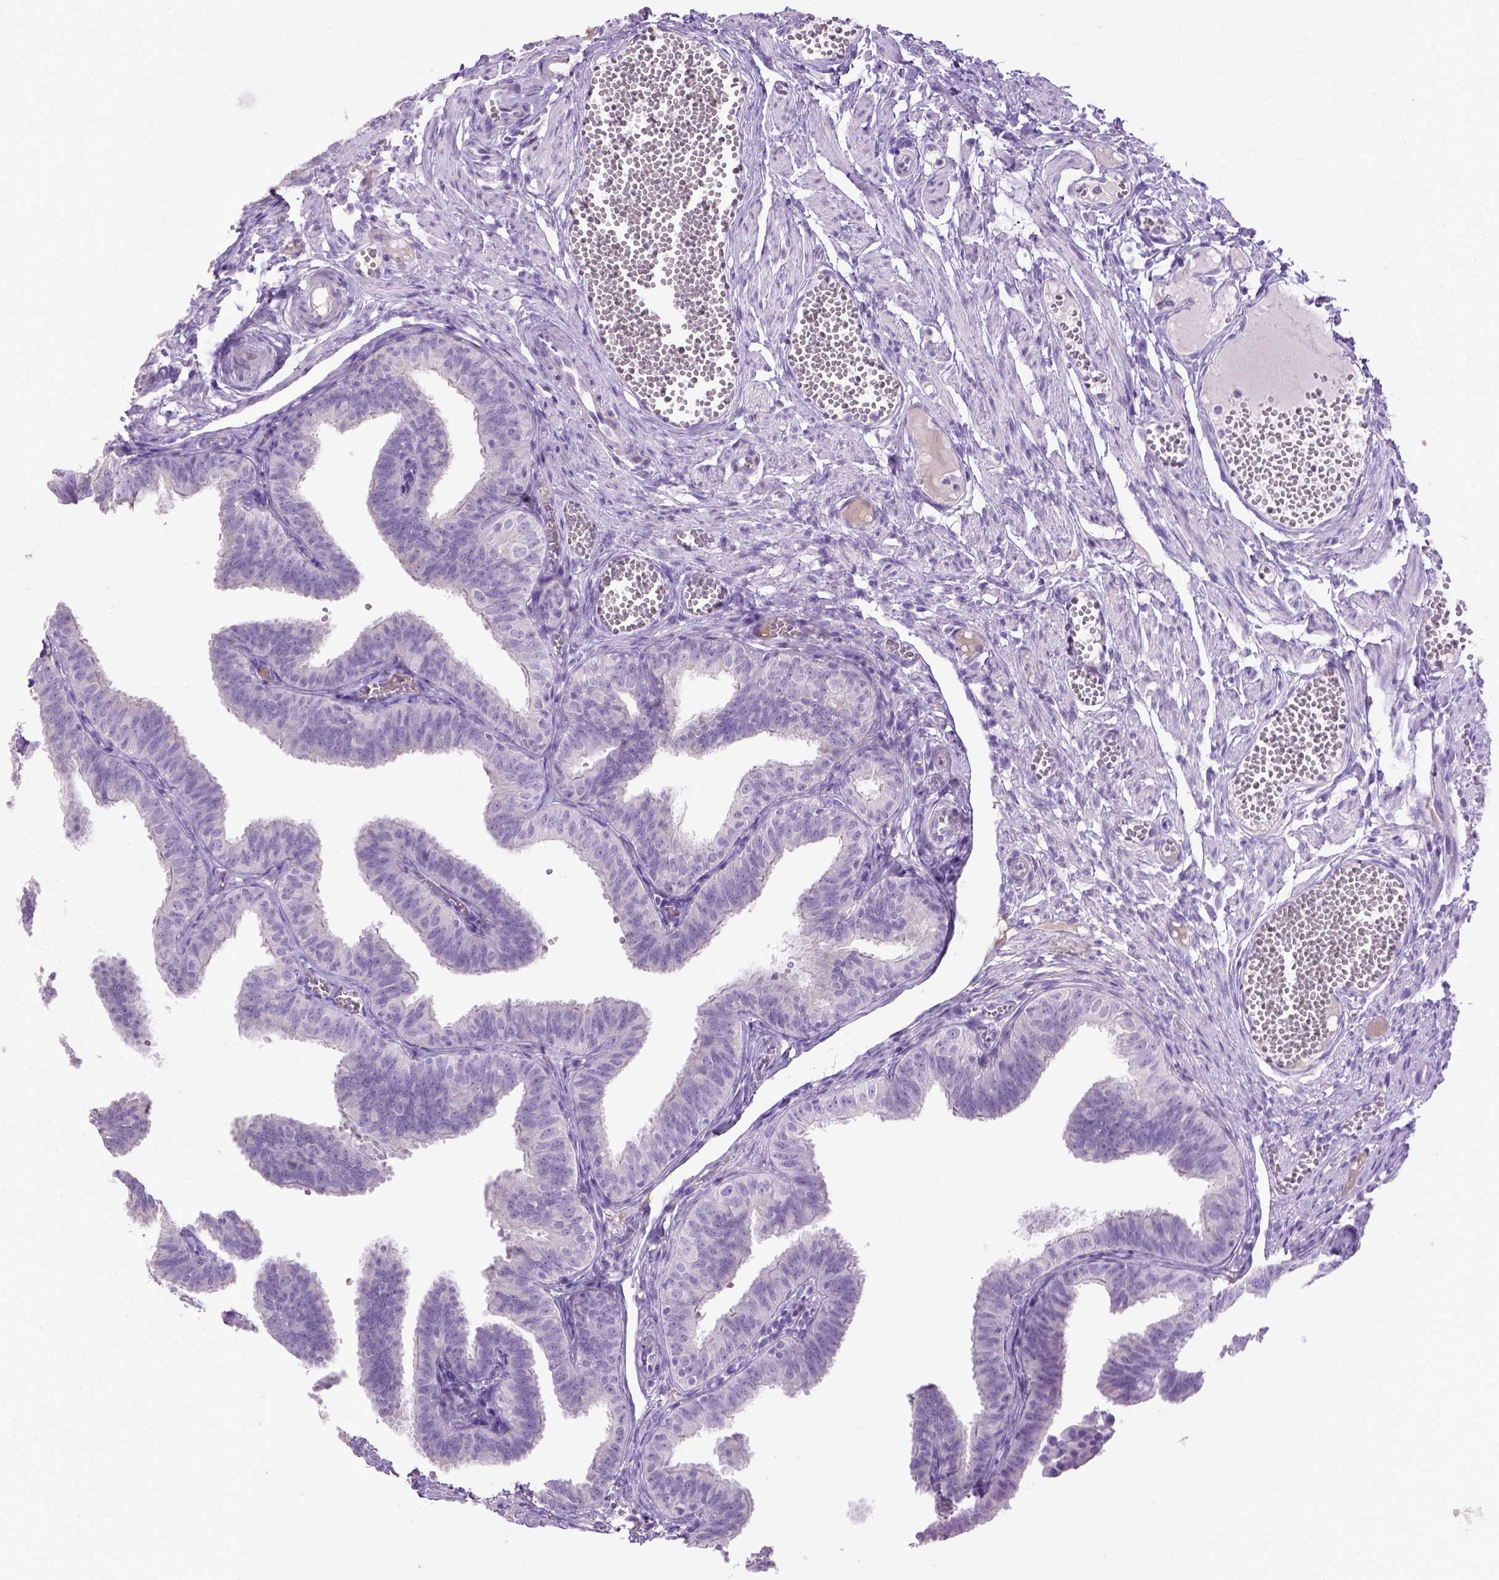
{"staining": {"intensity": "negative", "quantity": "none", "location": "none"}, "tissue": "fallopian tube", "cell_type": "Glandular cells", "image_type": "normal", "snomed": [{"axis": "morphology", "description": "Normal tissue, NOS"}, {"axis": "topography", "description": "Fallopian tube"}], "caption": "Immunohistochemistry (IHC) micrograph of benign fallopian tube: human fallopian tube stained with DAB (3,3'-diaminobenzidine) exhibits no significant protein positivity in glandular cells. (DAB immunohistochemistry, high magnification).", "gene": "CYP24A1", "patient": {"sex": "female", "age": 25}}